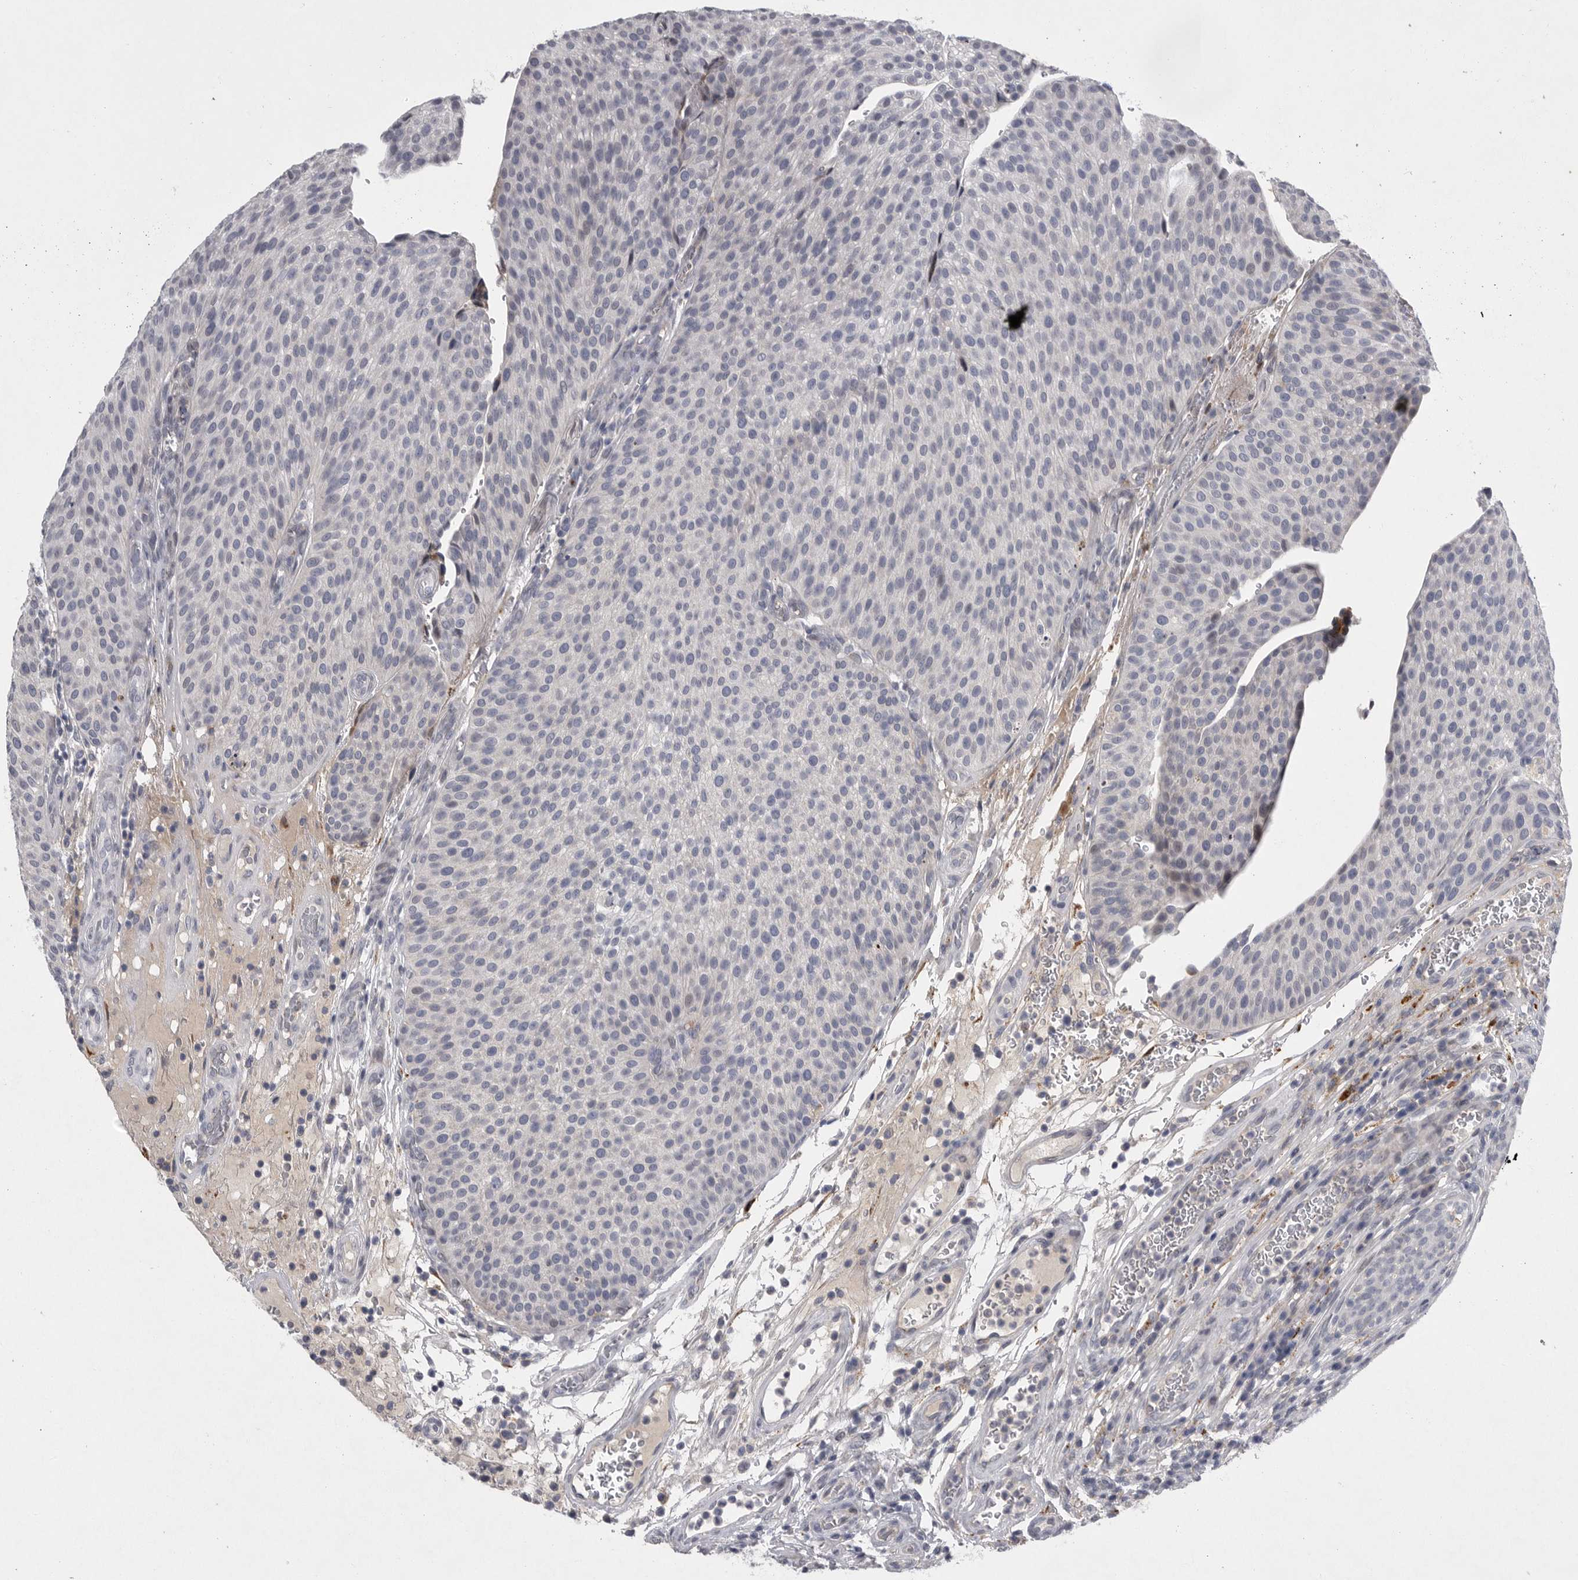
{"staining": {"intensity": "negative", "quantity": "none", "location": "none"}, "tissue": "urothelial cancer", "cell_type": "Tumor cells", "image_type": "cancer", "snomed": [{"axis": "morphology", "description": "Normal tissue, NOS"}, {"axis": "morphology", "description": "Urothelial carcinoma, Low grade"}, {"axis": "topography", "description": "Smooth muscle"}, {"axis": "topography", "description": "Urinary bladder"}], "caption": "Immunohistochemical staining of human urothelial carcinoma (low-grade) reveals no significant positivity in tumor cells. Nuclei are stained in blue.", "gene": "CRP", "patient": {"sex": "male", "age": 60}}